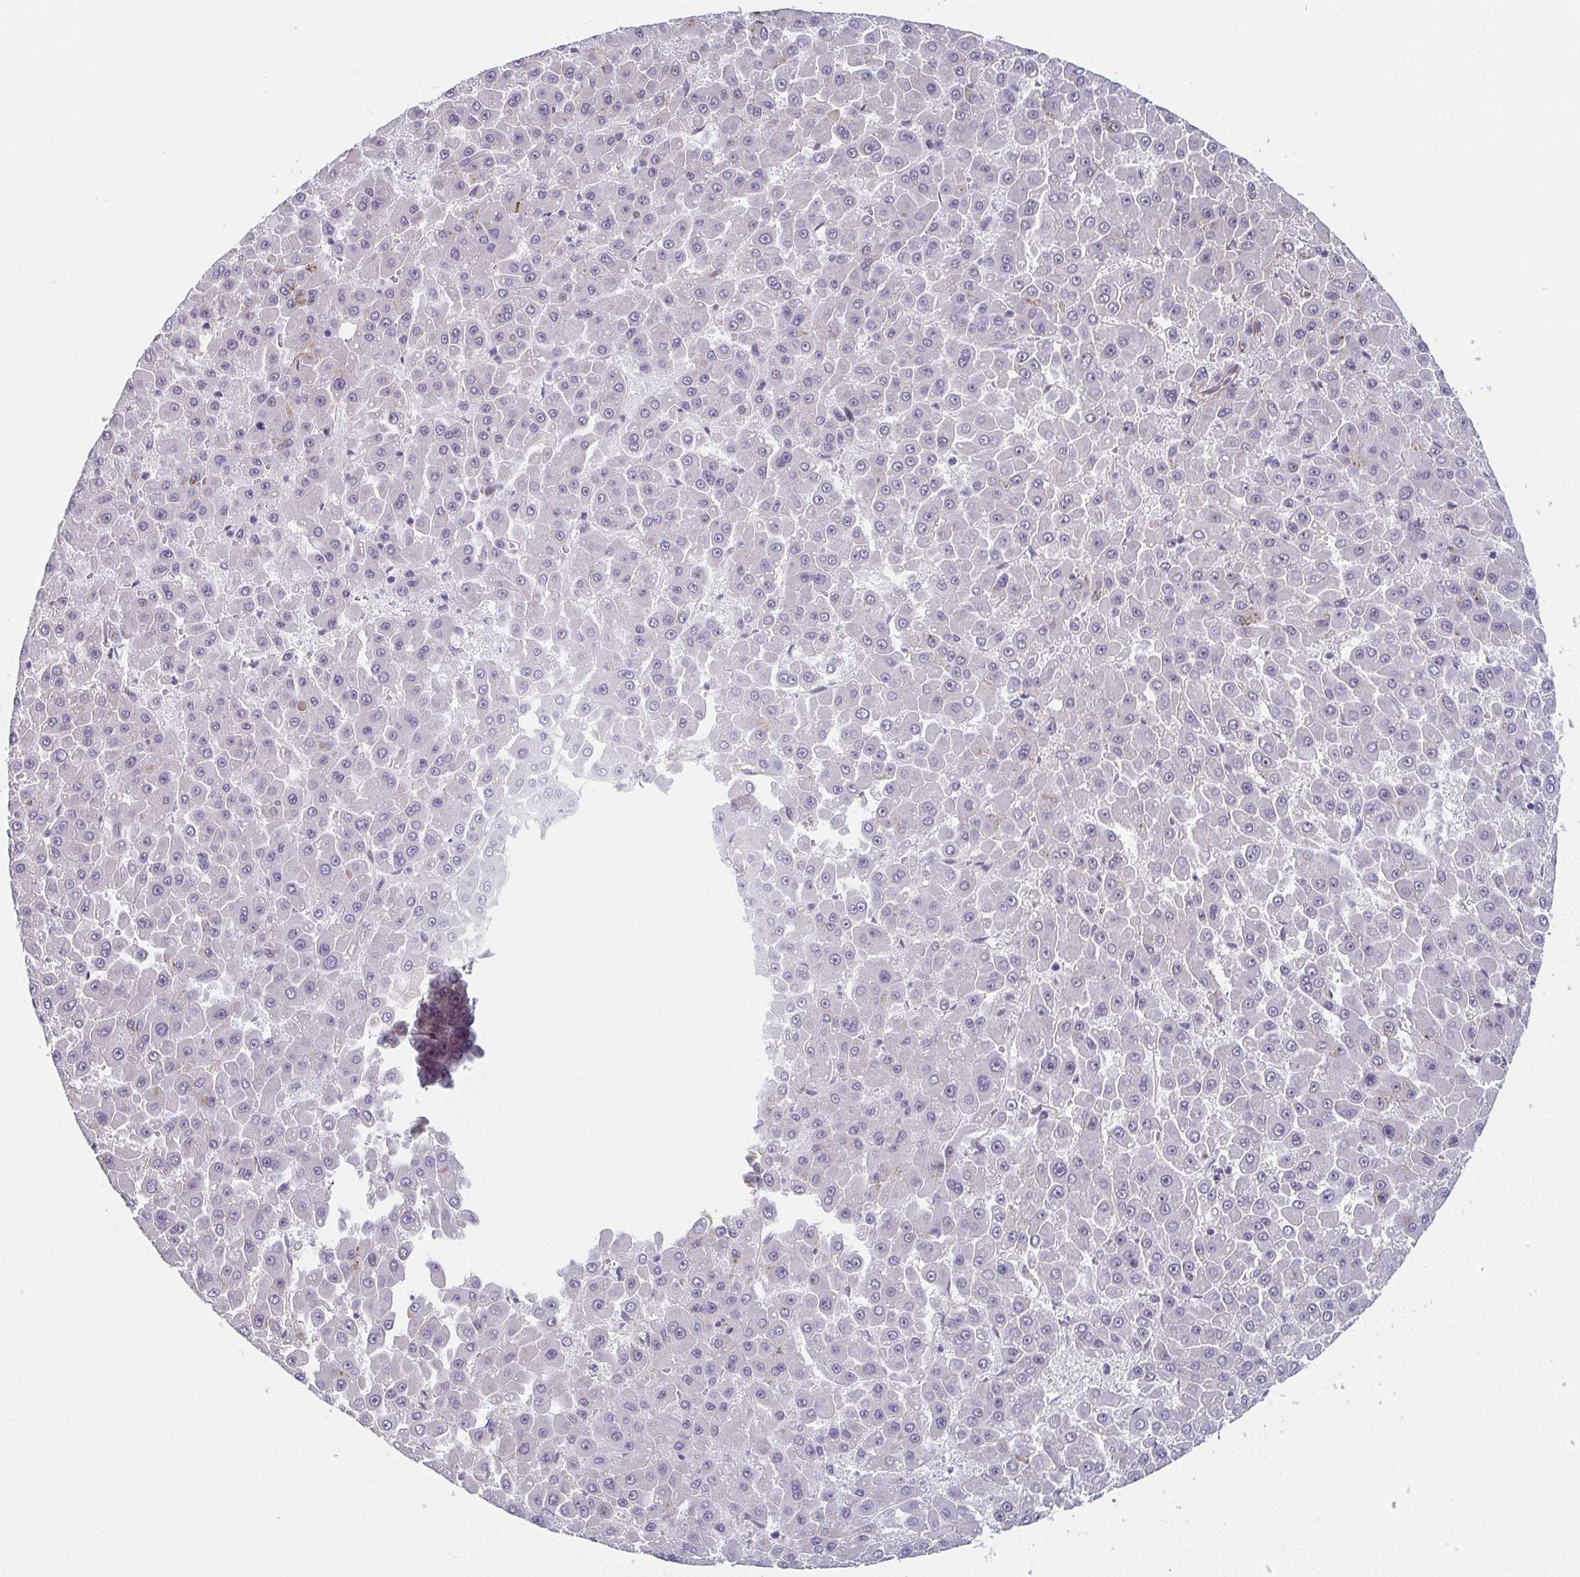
{"staining": {"intensity": "negative", "quantity": "none", "location": "none"}, "tissue": "liver cancer", "cell_type": "Tumor cells", "image_type": "cancer", "snomed": [{"axis": "morphology", "description": "Carcinoma, Hepatocellular, NOS"}, {"axis": "topography", "description": "Liver"}], "caption": "This is an immunohistochemistry photomicrograph of human liver cancer (hepatocellular carcinoma). There is no staining in tumor cells.", "gene": "EXOSC7", "patient": {"sex": "male", "age": 78}}